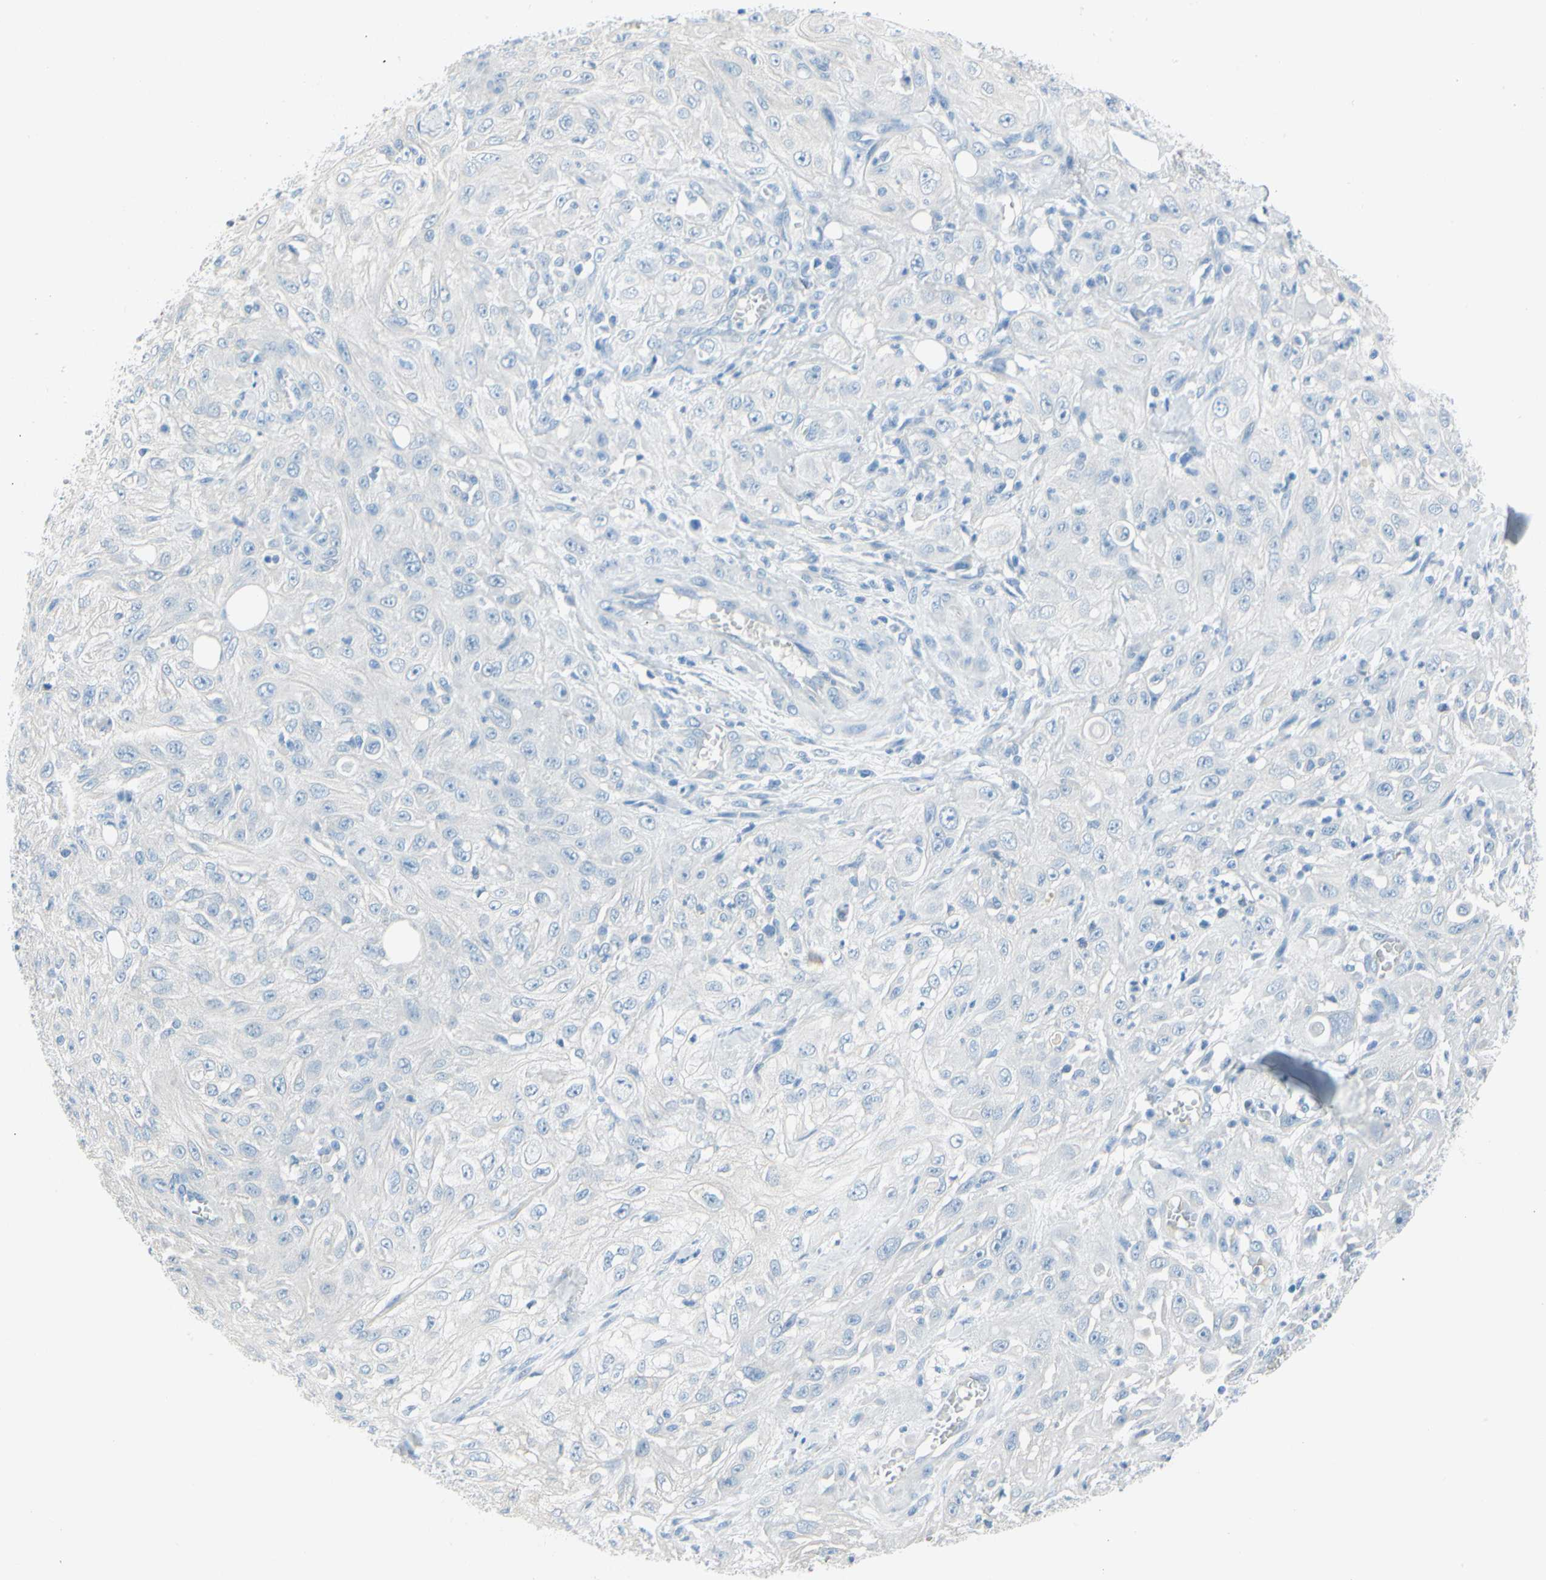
{"staining": {"intensity": "negative", "quantity": "none", "location": "none"}, "tissue": "skin cancer", "cell_type": "Tumor cells", "image_type": "cancer", "snomed": [{"axis": "morphology", "description": "Squamous cell carcinoma, NOS"}, {"axis": "morphology", "description": "Squamous cell carcinoma, metastatic, NOS"}, {"axis": "topography", "description": "Skin"}, {"axis": "topography", "description": "Lymph node"}], "caption": "Human squamous cell carcinoma (skin) stained for a protein using immunohistochemistry (IHC) displays no staining in tumor cells.", "gene": "DCT", "patient": {"sex": "male", "age": 75}}